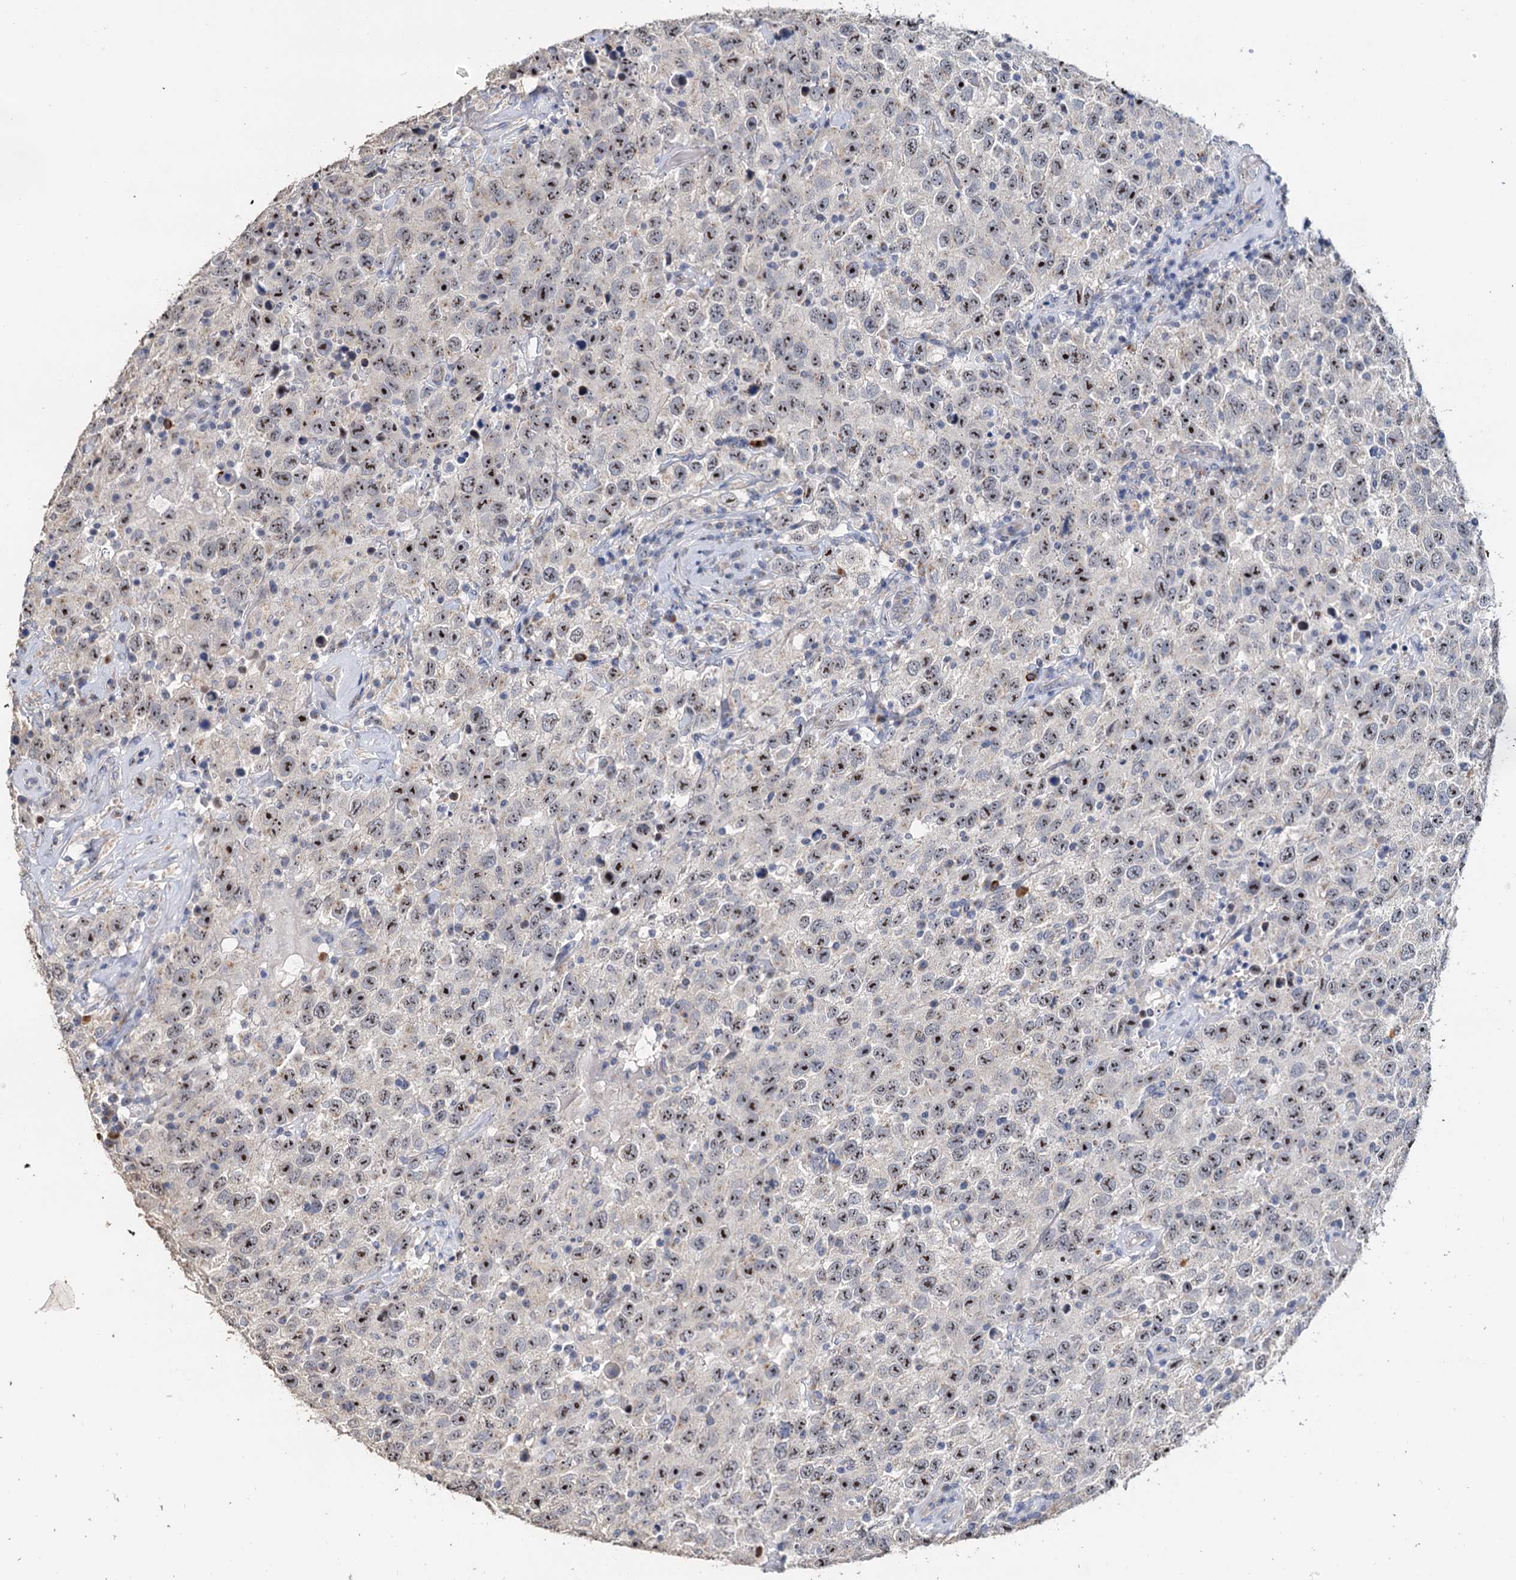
{"staining": {"intensity": "moderate", "quantity": ">75%", "location": "nuclear"}, "tissue": "testis cancer", "cell_type": "Tumor cells", "image_type": "cancer", "snomed": [{"axis": "morphology", "description": "Seminoma, NOS"}, {"axis": "topography", "description": "Testis"}], "caption": "Immunohistochemistry image of testis cancer (seminoma) stained for a protein (brown), which shows medium levels of moderate nuclear staining in approximately >75% of tumor cells.", "gene": "C2CD3", "patient": {"sex": "male", "age": 41}}